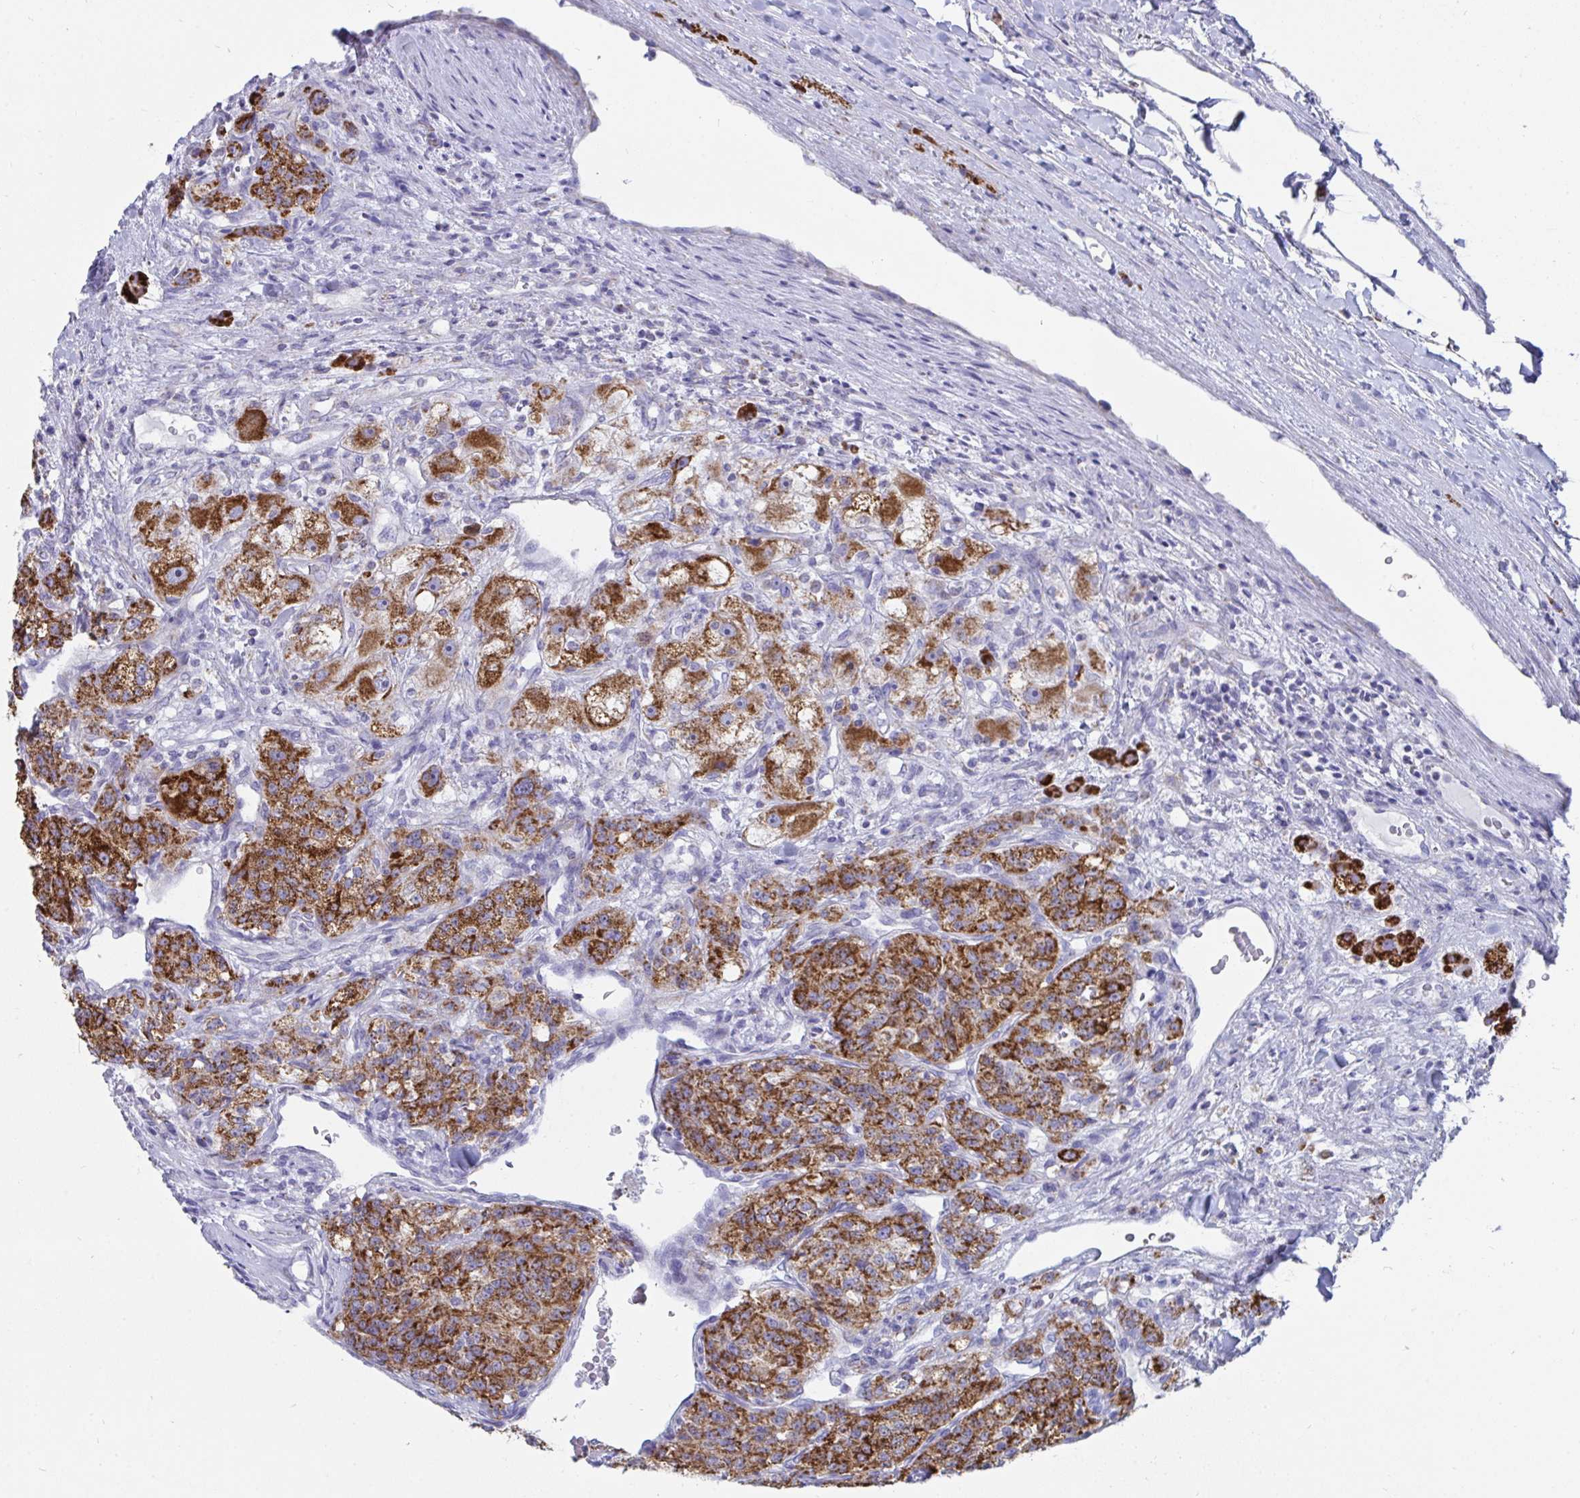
{"staining": {"intensity": "strong", "quantity": ">75%", "location": "cytoplasmic/membranous"}, "tissue": "renal cancer", "cell_type": "Tumor cells", "image_type": "cancer", "snomed": [{"axis": "morphology", "description": "Adenocarcinoma, NOS"}, {"axis": "topography", "description": "Kidney"}], "caption": "Renal adenocarcinoma stained for a protein demonstrates strong cytoplasmic/membranous positivity in tumor cells. (DAB IHC with brightfield microscopy, high magnification).", "gene": "AIFM1", "patient": {"sex": "female", "age": 63}}